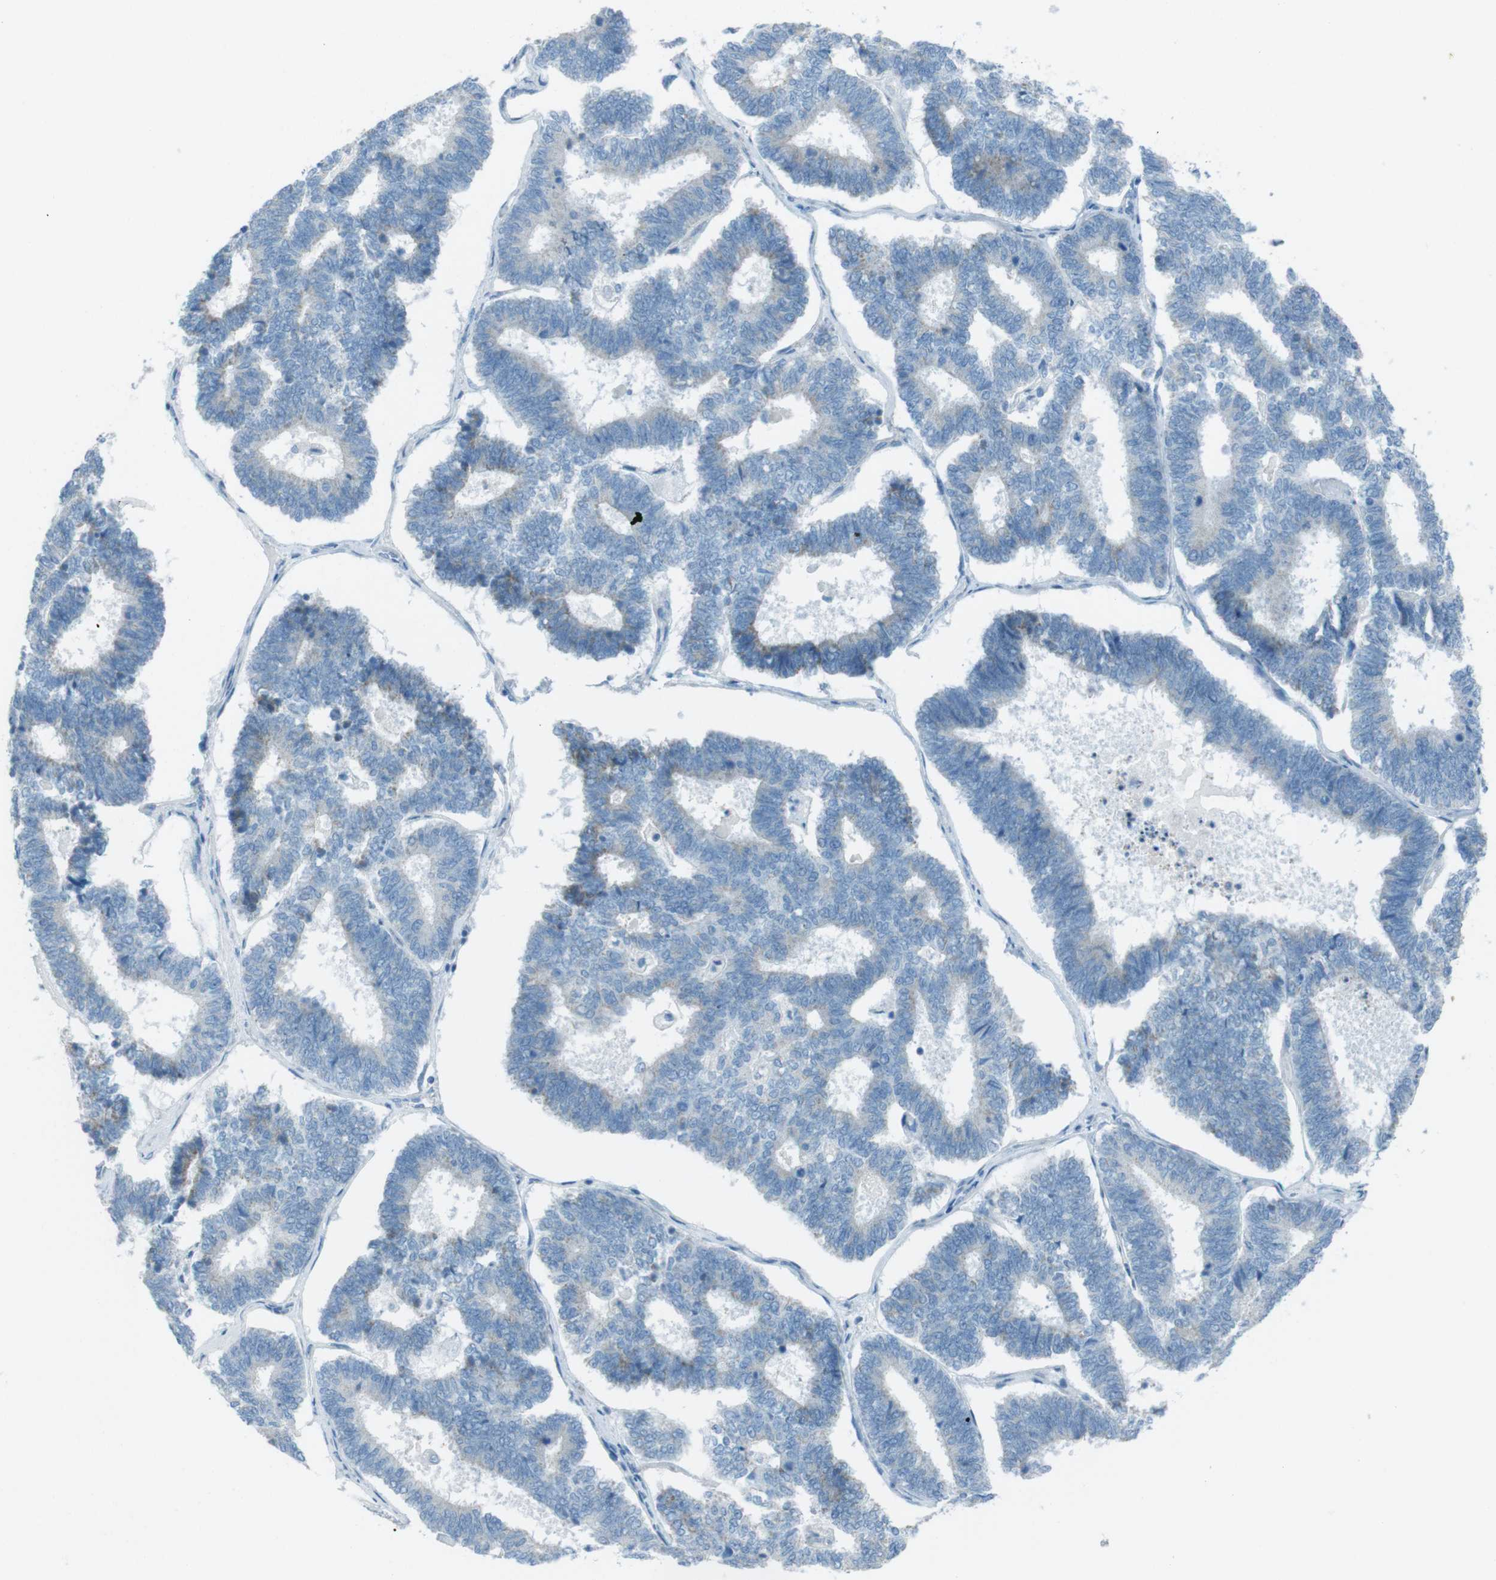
{"staining": {"intensity": "negative", "quantity": "none", "location": "none"}, "tissue": "endometrial cancer", "cell_type": "Tumor cells", "image_type": "cancer", "snomed": [{"axis": "morphology", "description": "Adenocarcinoma, NOS"}, {"axis": "topography", "description": "Endometrium"}], "caption": "High power microscopy photomicrograph of an IHC photomicrograph of endometrial cancer, revealing no significant positivity in tumor cells.", "gene": "DNAJA3", "patient": {"sex": "female", "age": 70}}